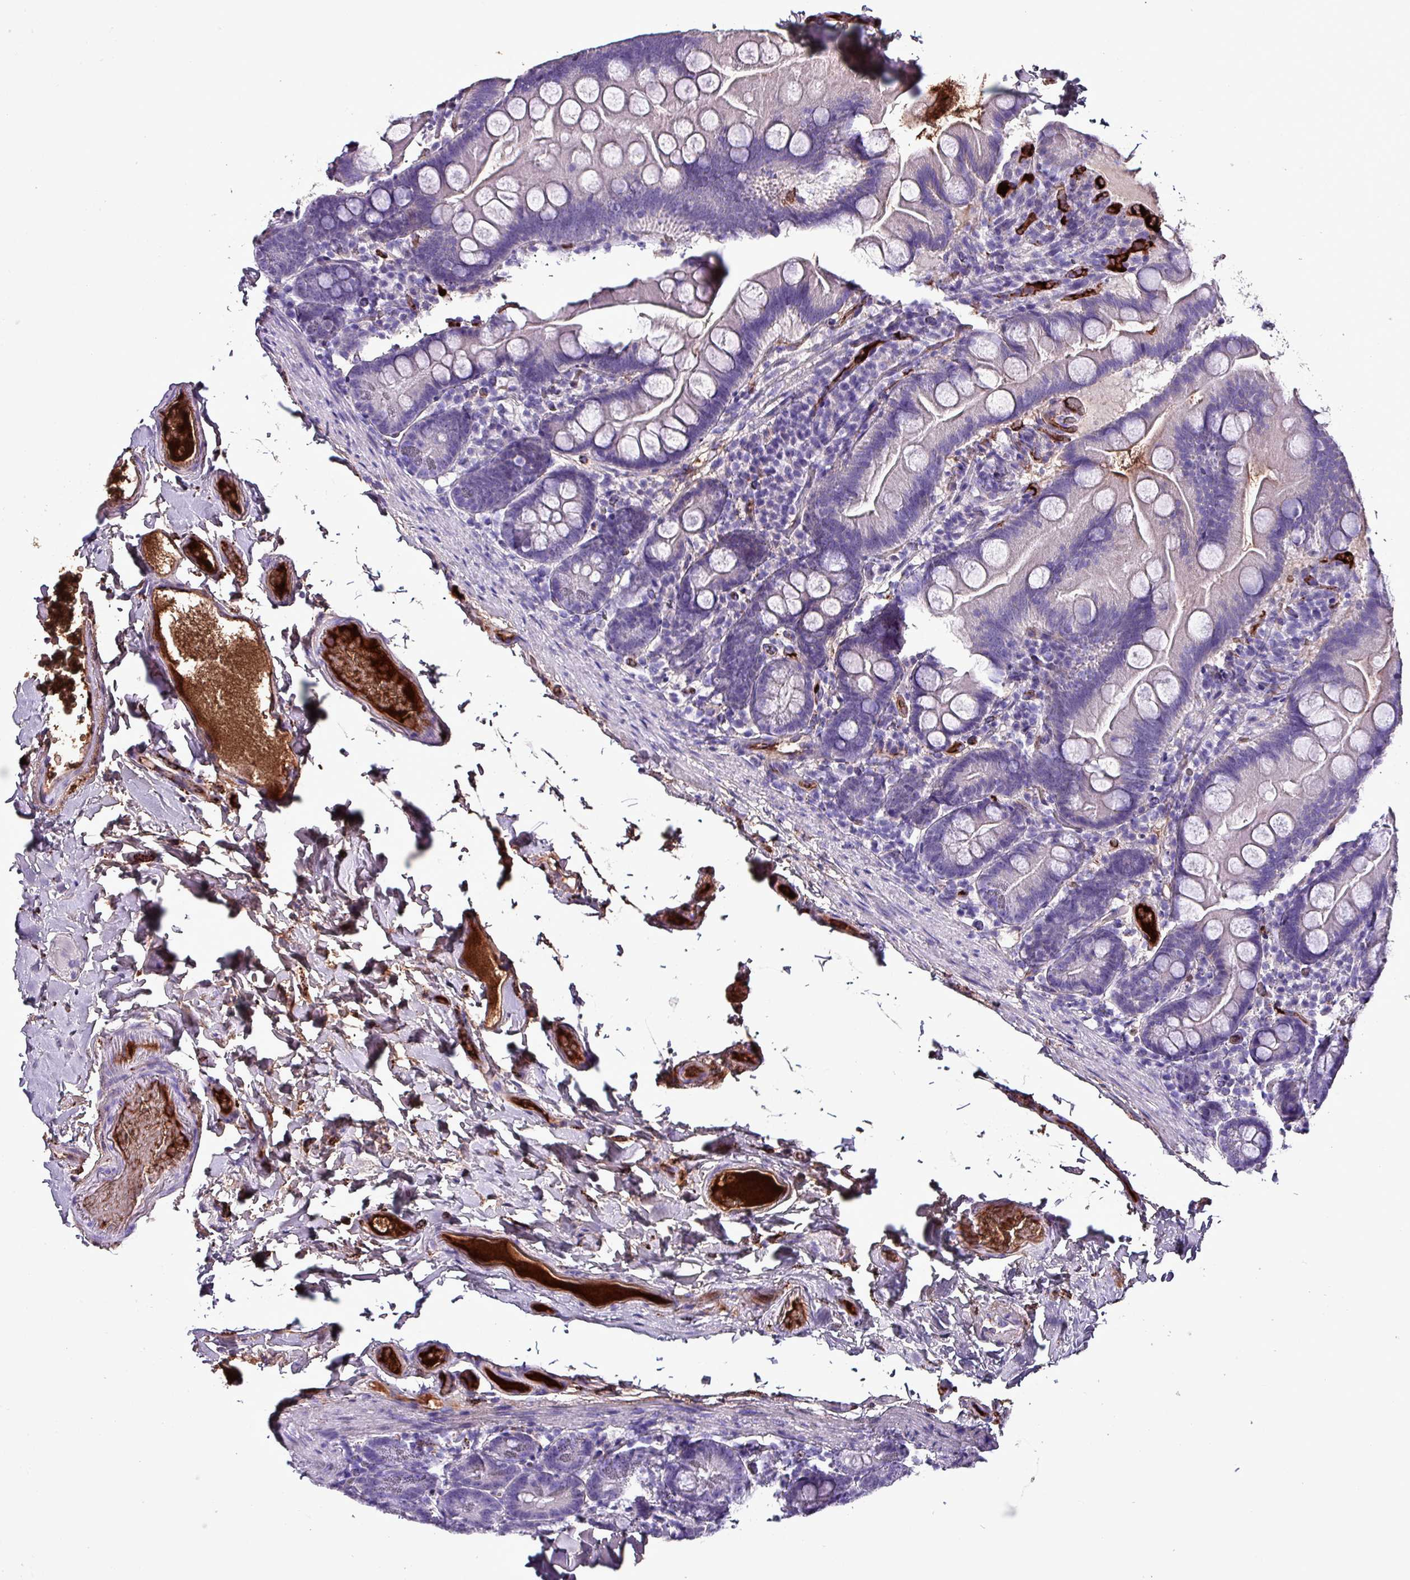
{"staining": {"intensity": "negative", "quantity": "none", "location": "none"}, "tissue": "small intestine", "cell_type": "Glandular cells", "image_type": "normal", "snomed": [{"axis": "morphology", "description": "Normal tissue, NOS"}, {"axis": "topography", "description": "Small intestine"}], "caption": "Immunohistochemistry (IHC) of benign human small intestine exhibits no positivity in glandular cells.", "gene": "HPR", "patient": {"sex": "female", "age": 68}}